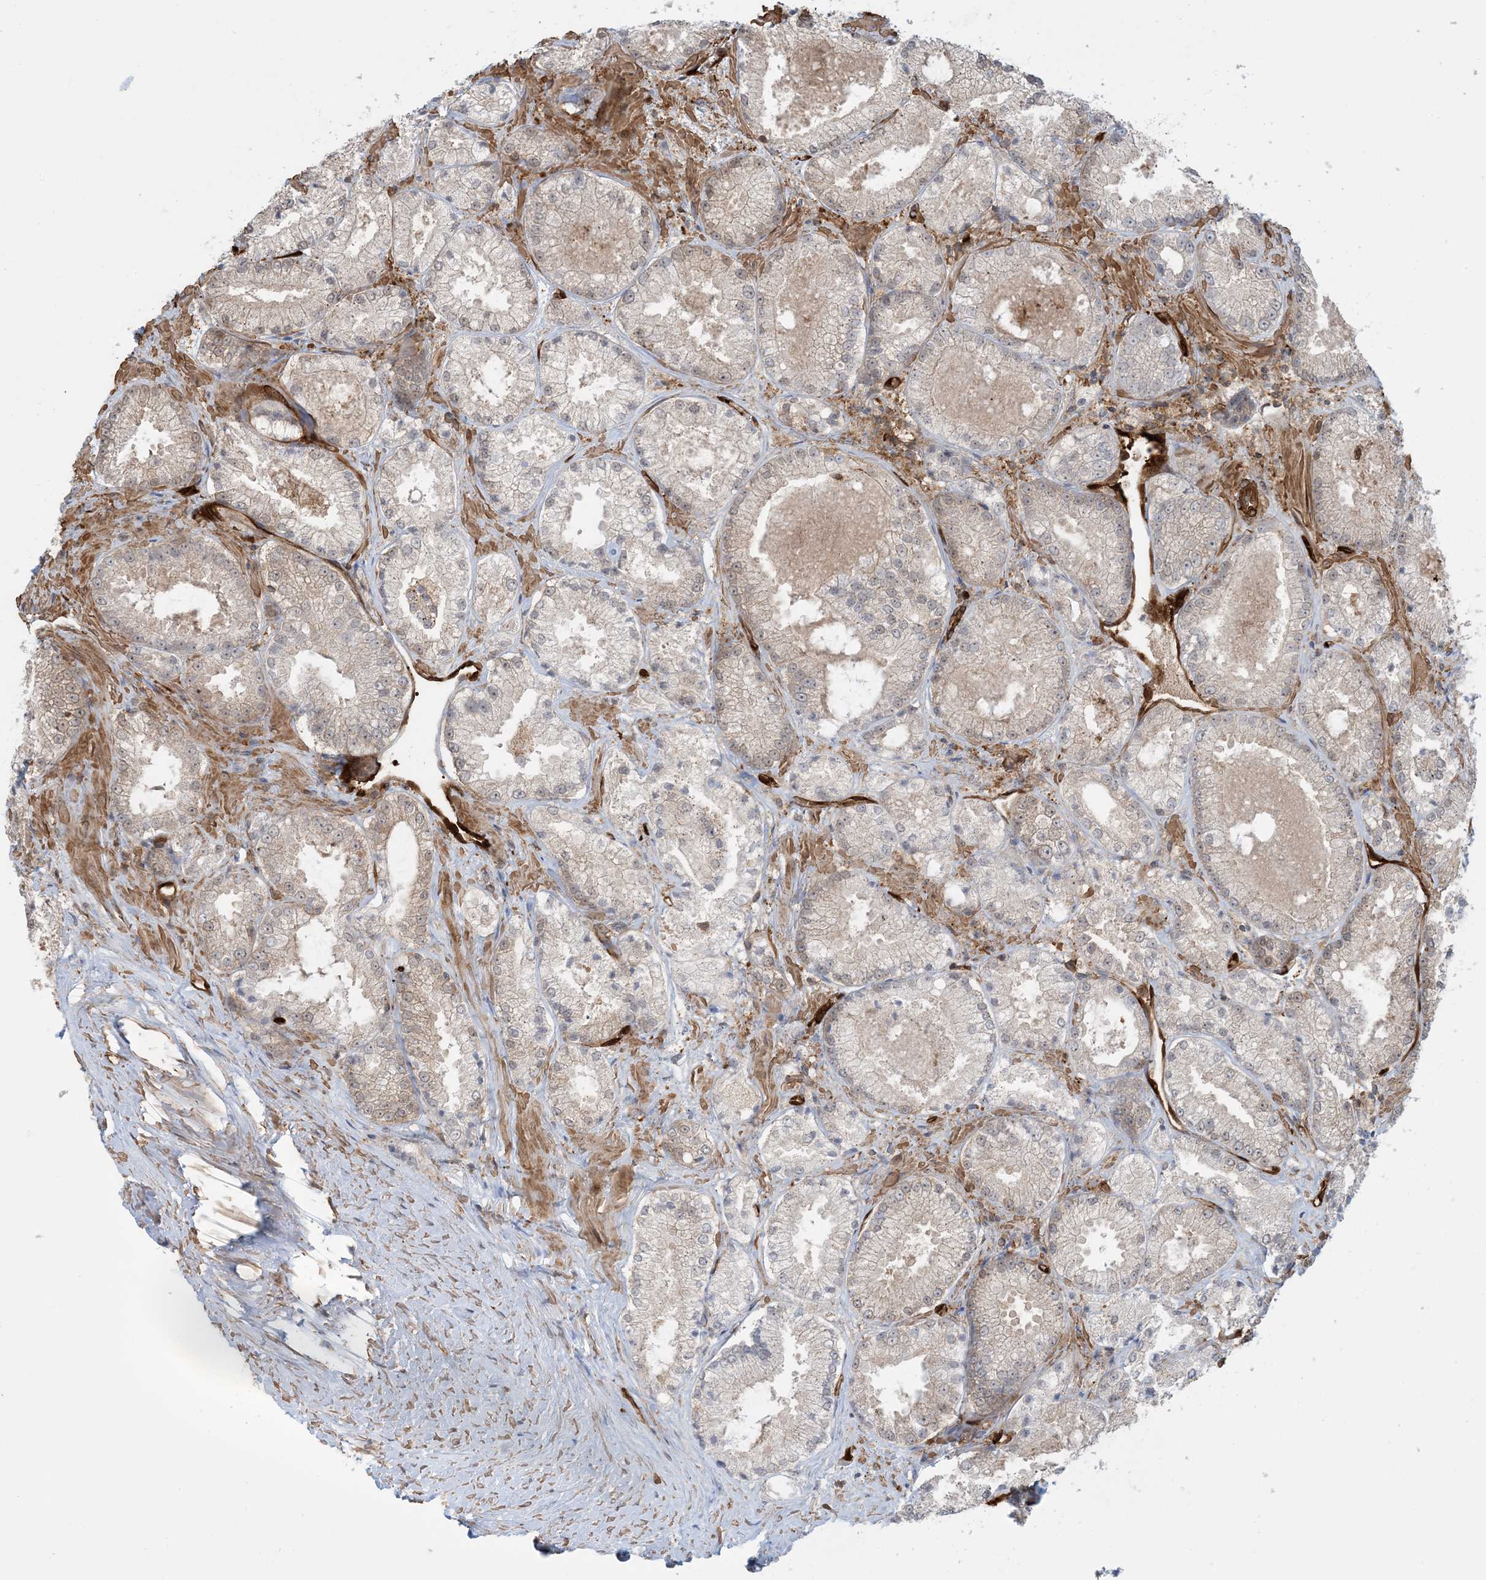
{"staining": {"intensity": "negative", "quantity": "none", "location": "none"}, "tissue": "prostate cancer", "cell_type": "Tumor cells", "image_type": "cancer", "snomed": [{"axis": "morphology", "description": "Adenocarcinoma, High grade"}, {"axis": "topography", "description": "Prostate"}], "caption": "Photomicrograph shows no significant protein expression in tumor cells of prostate cancer.", "gene": "PPM1F", "patient": {"sex": "male", "age": 73}}